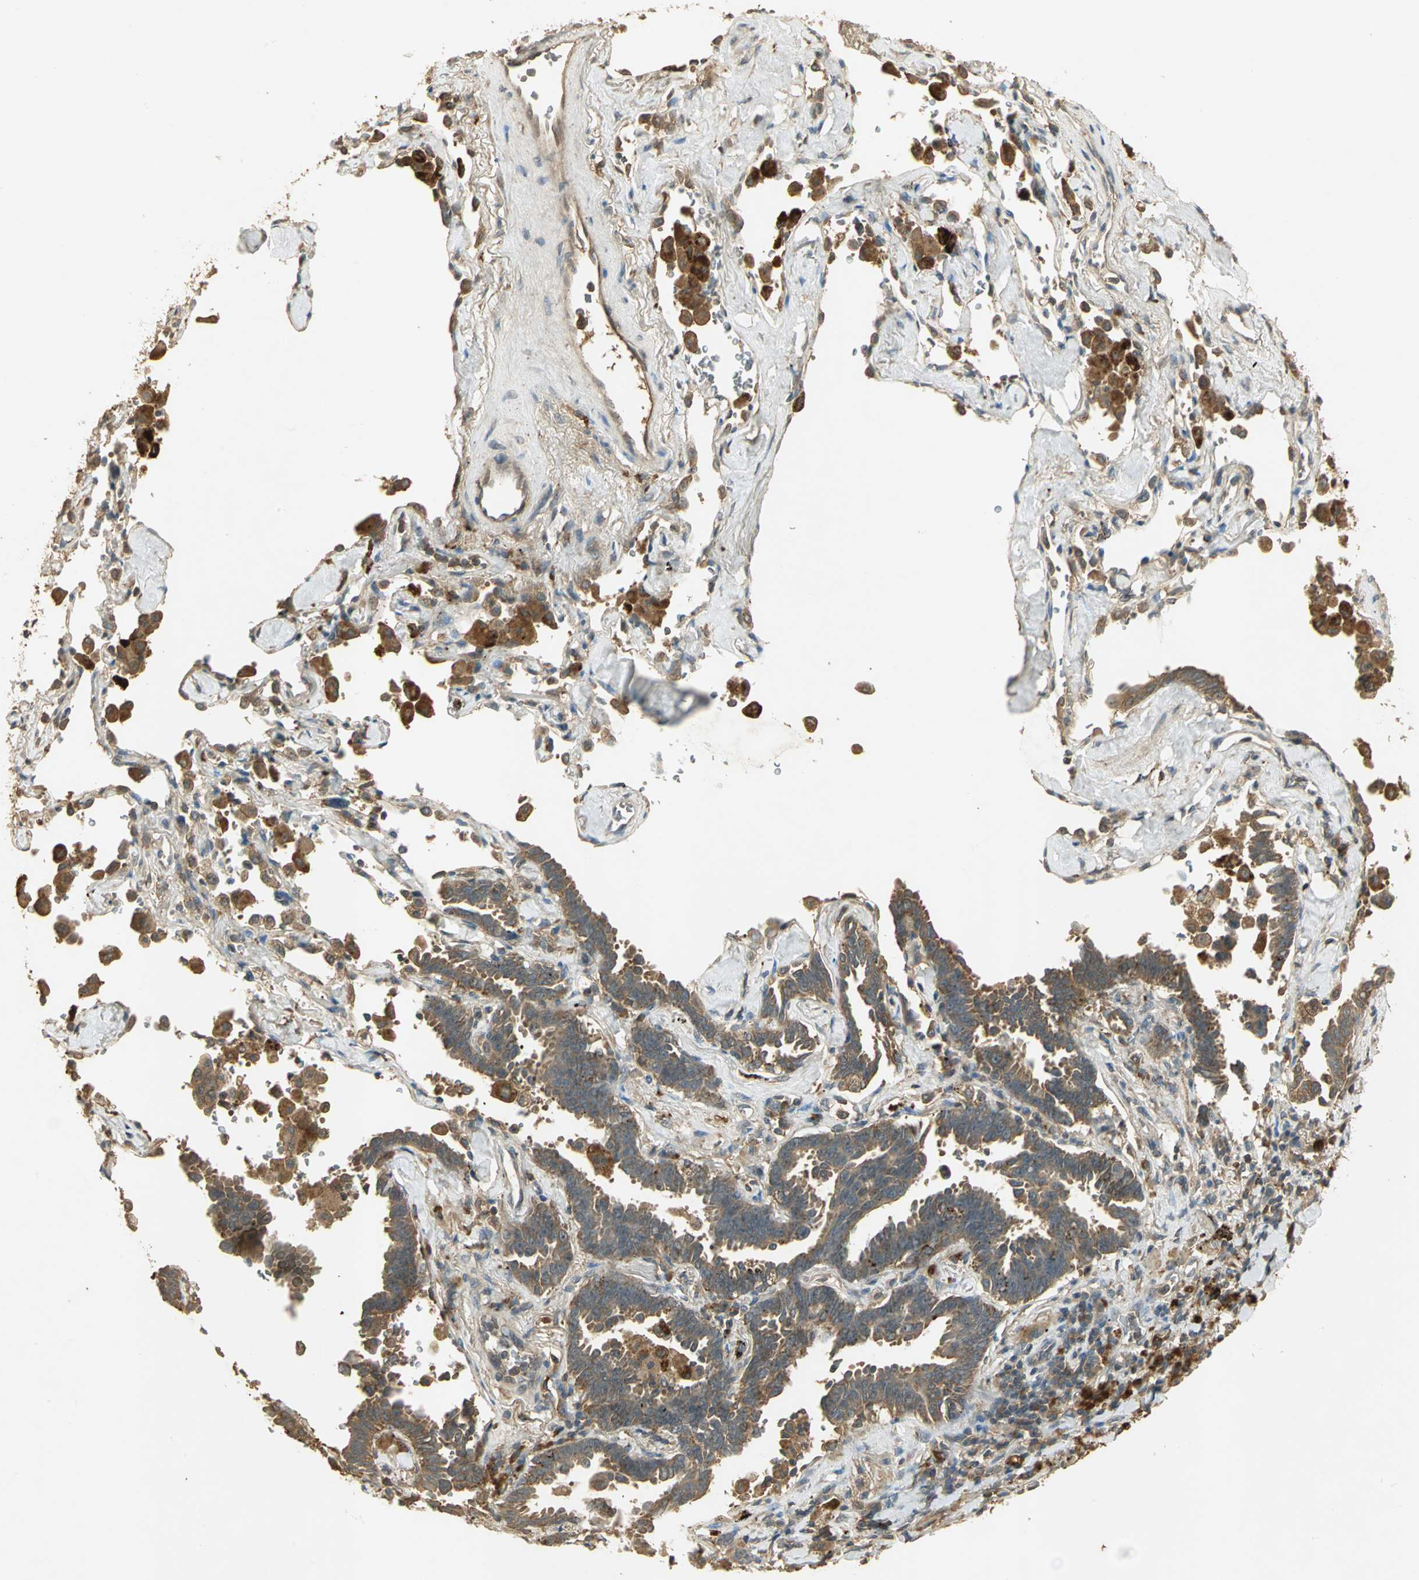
{"staining": {"intensity": "moderate", "quantity": ">75%", "location": "cytoplasmic/membranous"}, "tissue": "lung cancer", "cell_type": "Tumor cells", "image_type": "cancer", "snomed": [{"axis": "morphology", "description": "Adenocarcinoma, NOS"}, {"axis": "topography", "description": "Lung"}], "caption": "Lung cancer (adenocarcinoma) stained with a protein marker demonstrates moderate staining in tumor cells.", "gene": "KEAP1", "patient": {"sex": "female", "age": 64}}